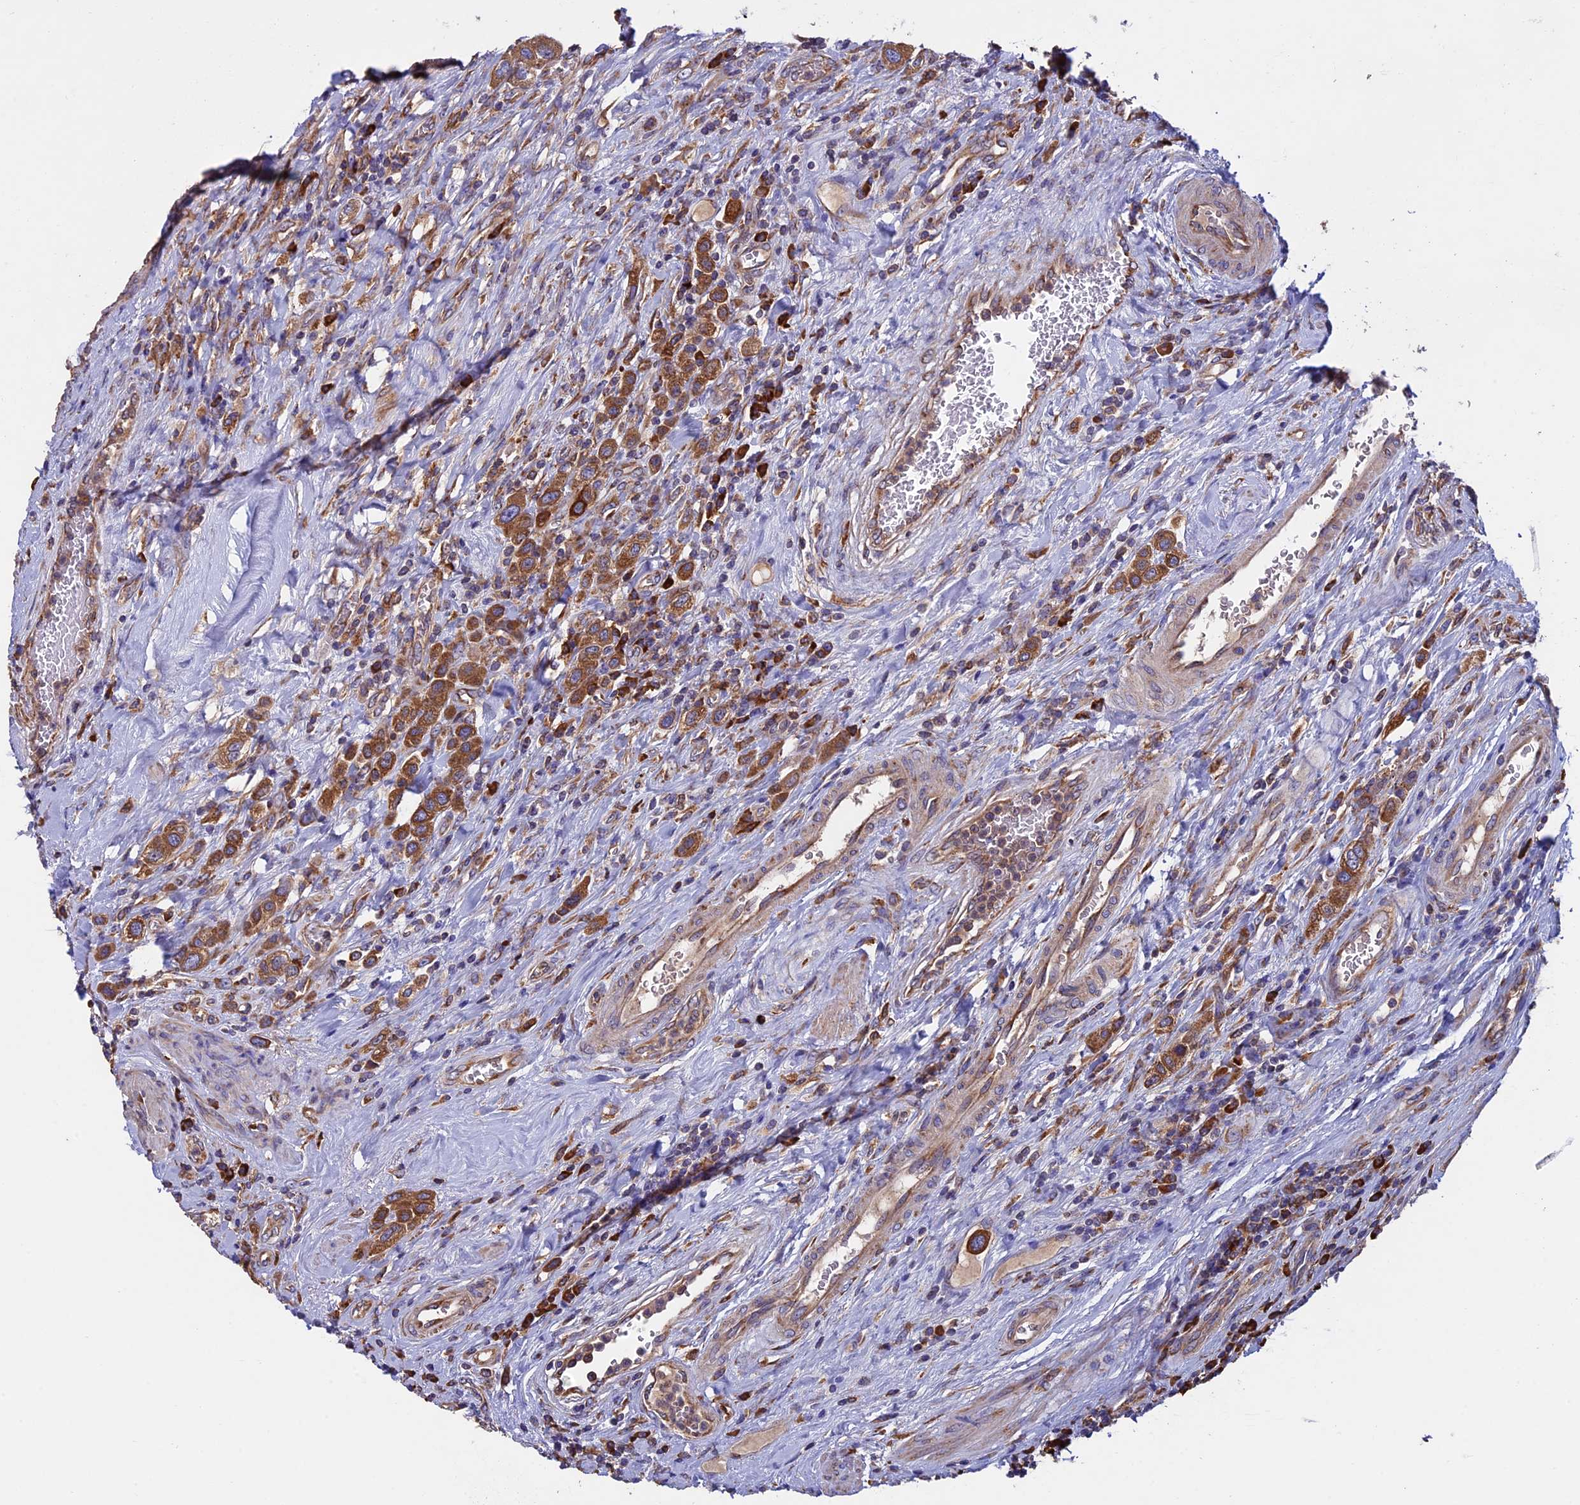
{"staining": {"intensity": "moderate", "quantity": ">75%", "location": "cytoplasmic/membranous"}, "tissue": "urothelial cancer", "cell_type": "Tumor cells", "image_type": "cancer", "snomed": [{"axis": "morphology", "description": "Urothelial carcinoma, High grade"}, {"axis": "topography", "description": "Urinary bladder"}], "caption": "DAB (3,3'-diaminobenzidine) immunohistochemical staining of urothelial carcinoma (high-grade) reveals moderate cytoplasmic/membranous protein staining in about >75% of tumor cells.", "gene": "BTBD3", "patient": {"sex": "male", "age": 50}}